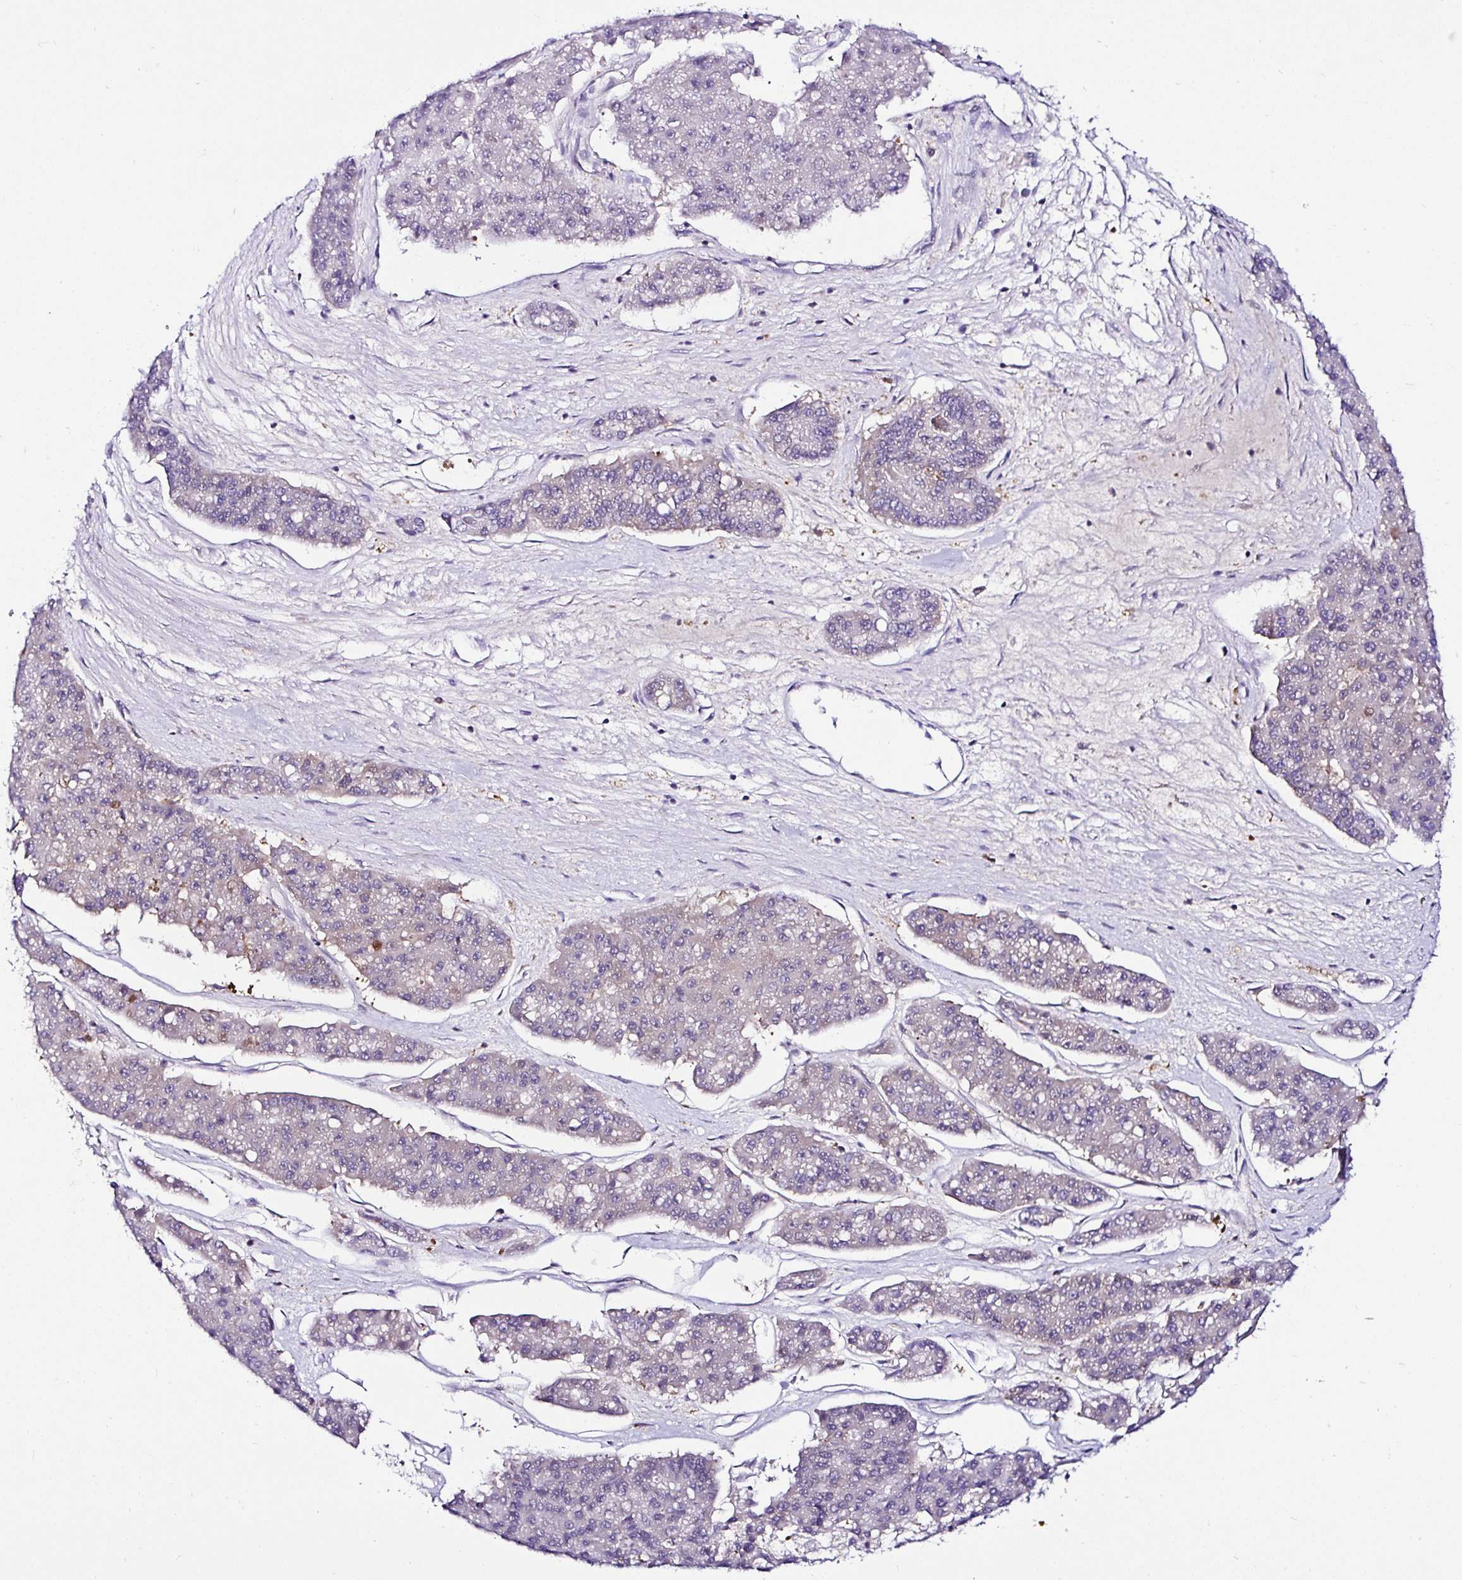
{"staining": {"intensity": "negative", "quantity": "none", "location": "none"}, "tissue": "pancreatic cancer", "cell_type": "Tumor cells", "image_type": "cancer", "snomed": [{"axis": "morphology", "description": "Adenocarcinoma, NOS"}, {"axis": "topography", "description": "Pancreas"}], "caption": "This is an immunohistochemistry micrograph of human pancreatic cancer. There is no positivity in tumor cells.", "gene": "PIN4", "patient": {"sex": "male", "age": 50}}